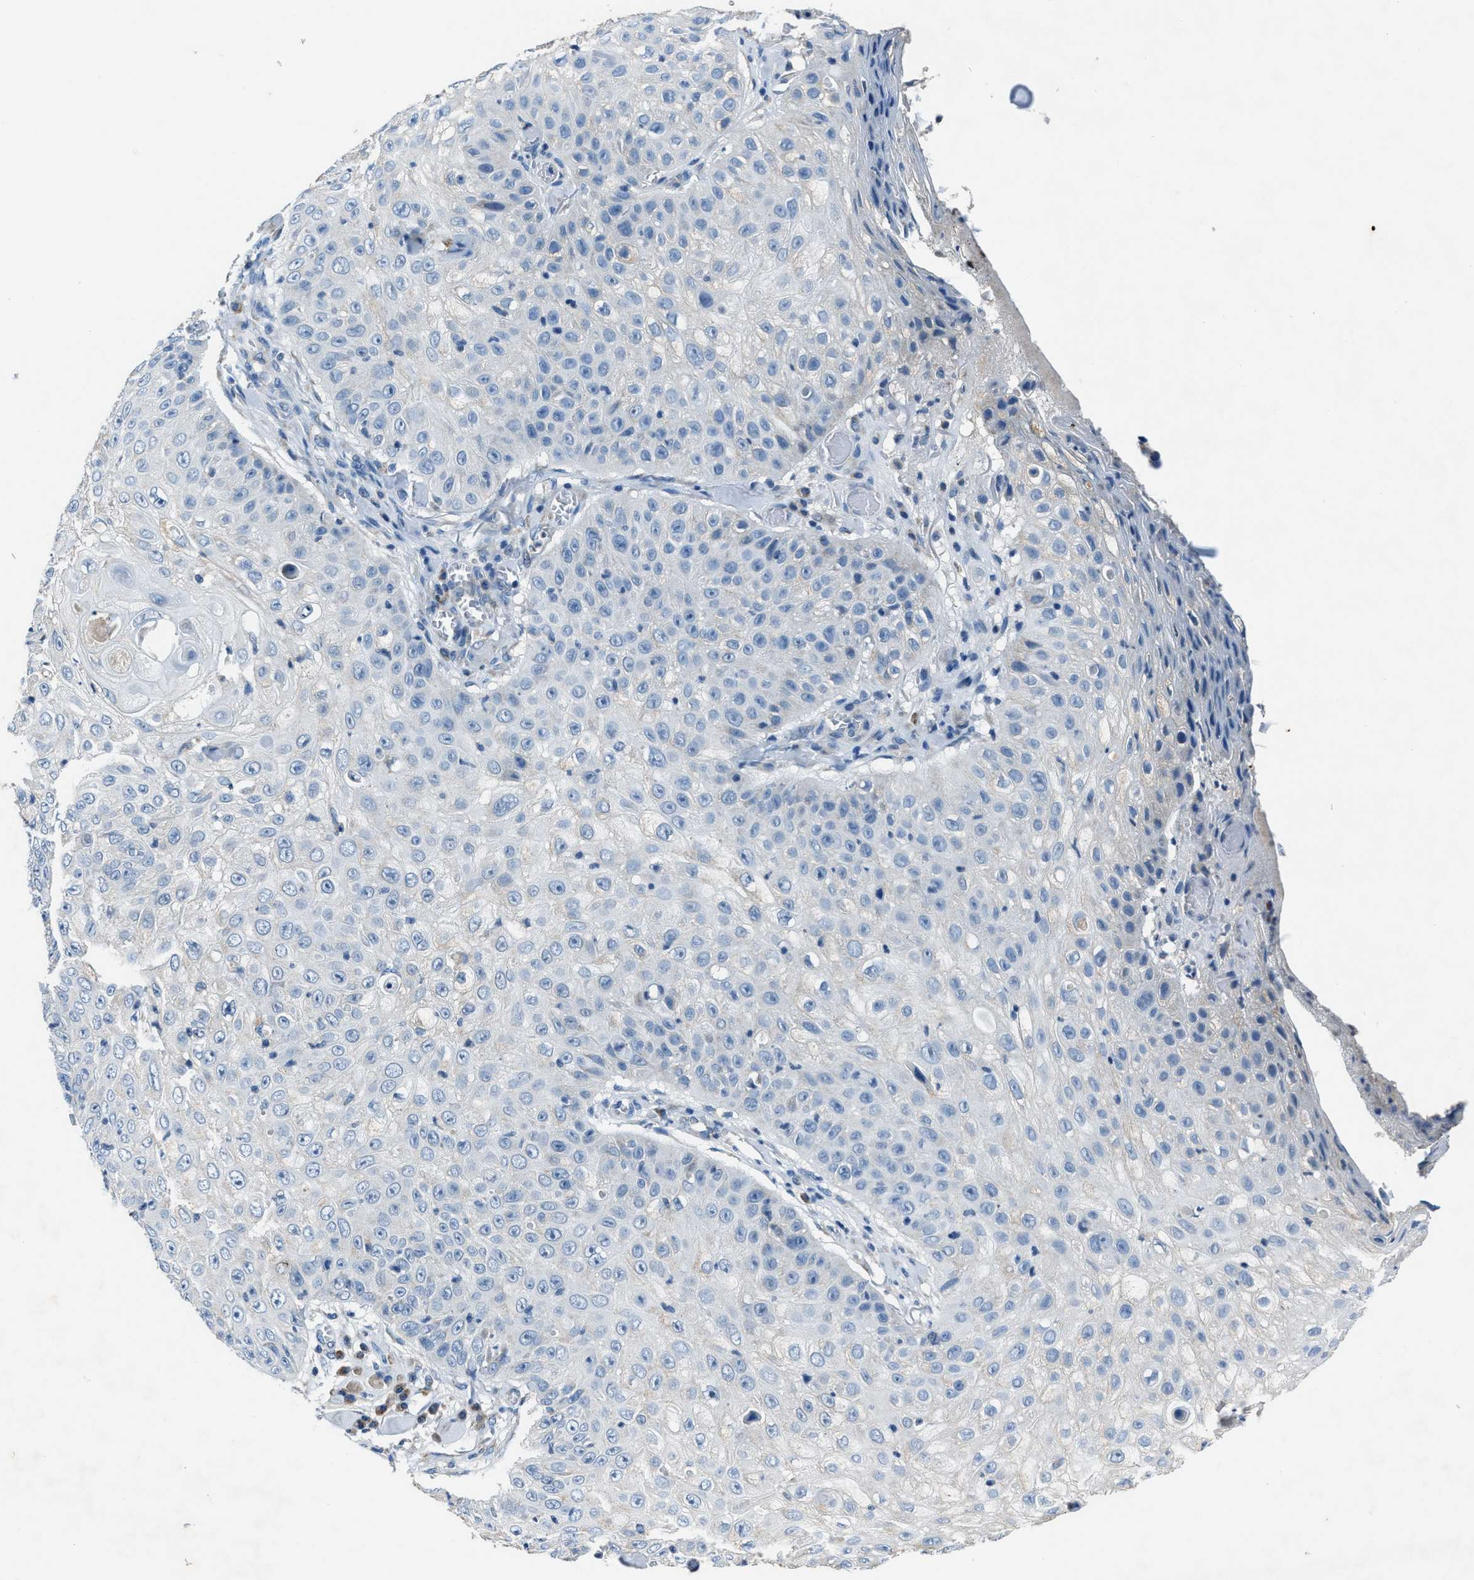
{"staining": {"intensity": "negative", "quantity": "none", "location": "none"}, "tissue": "skin cancer", "cell_type": "Tumor cells", "image_type": "cancer", "snomed": [{"axis": "morphology", "description": "Squamous cell carcinoma, NOS"}, {"axis": "topography", "description": "Skin"}], "caption": "This photomicrograph is of squamous cell carcinoma (skin) stained with immunohistochemistry to label a protein in brown with the nuclei are counter-stained blue. There is no staining in tumor cells.", "gene": "ADAM2", "patient": {"sex": "male", "age": 86}}